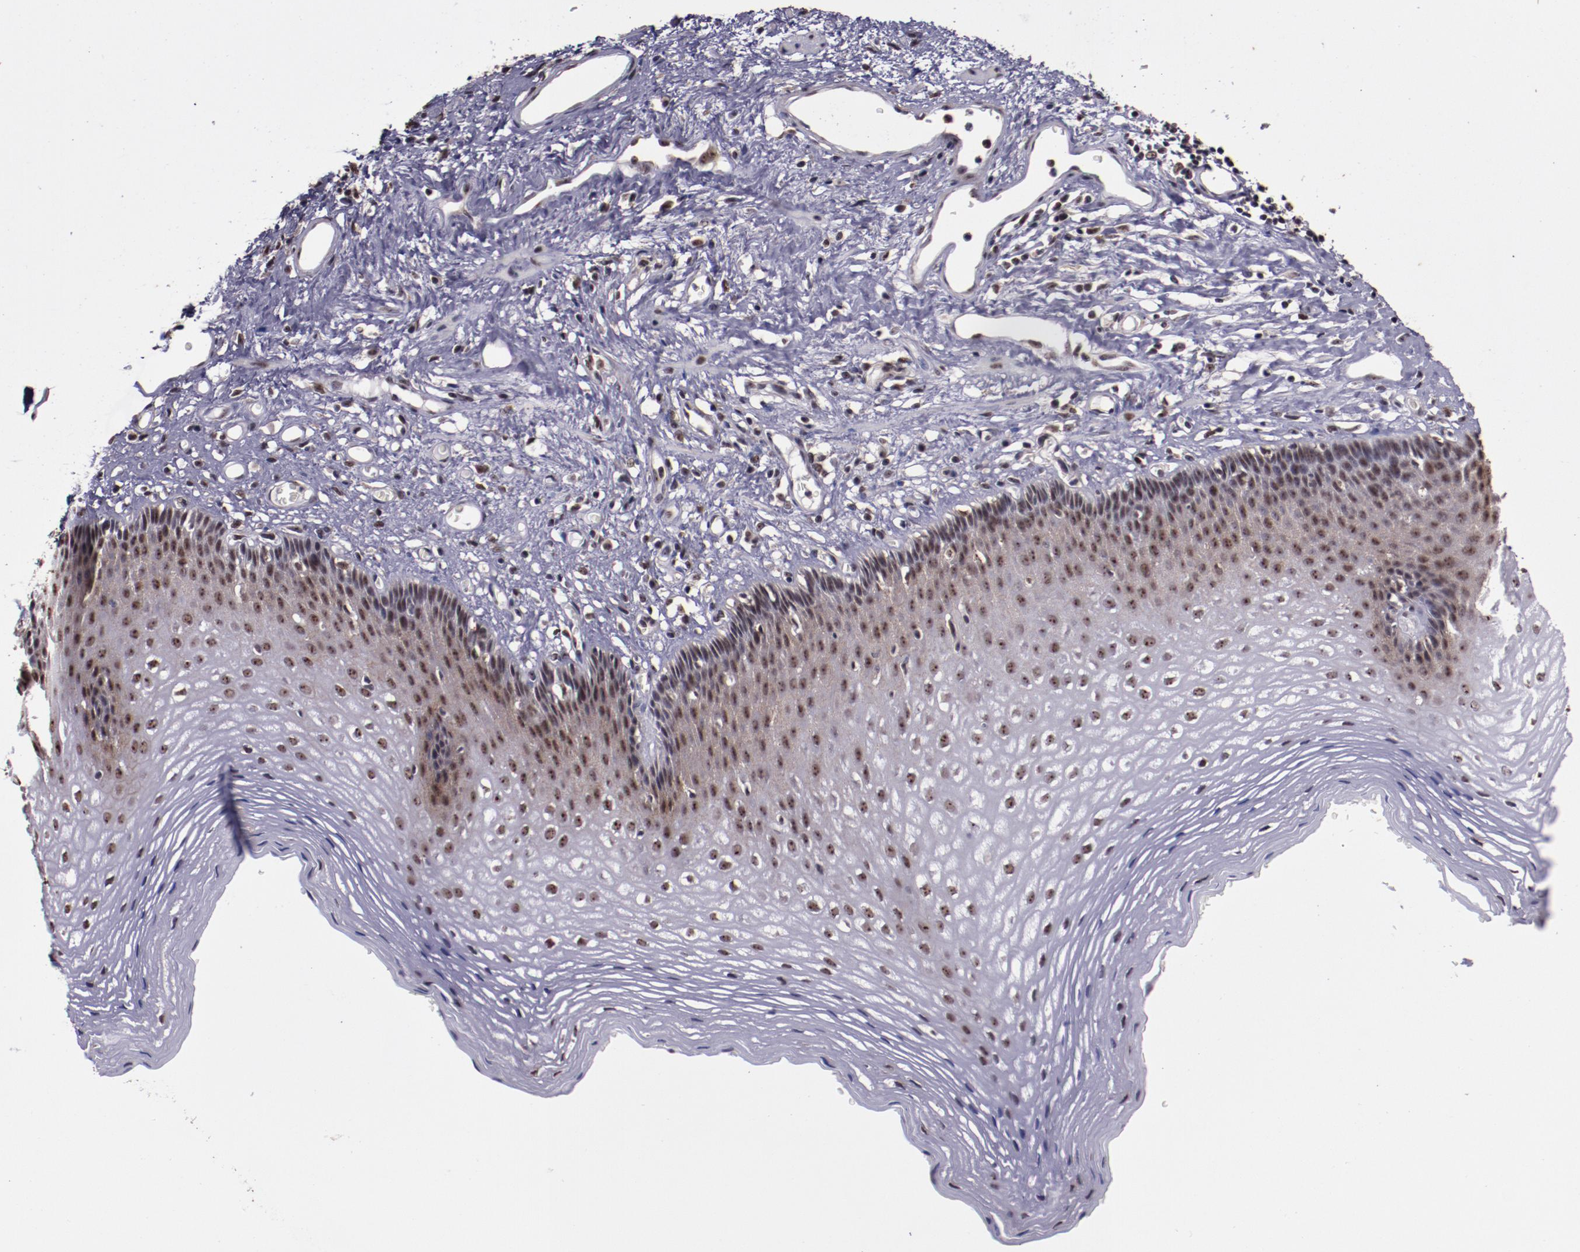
{"staining": {"intensity": "strong", "quantity": ">75%", "location": "cytoplasmic/membranous,nuclear"}, "tissue": "esophagus", "cell_type": "Squamous epithelial cells", "image_type": "normal", "snomed": [{"axis": "morphology", "description": "Normal tissue, NOS"}, {"axis": "topography", "description": "Esophagus"}], "caption": "Strong cytoplasmic/membranous,nuclear protein staining is identified in approximately >75% of squamous epithelial cells in esophagus.", "gene": "CECR2", "patient": {"sex": "female", "age": 70}}